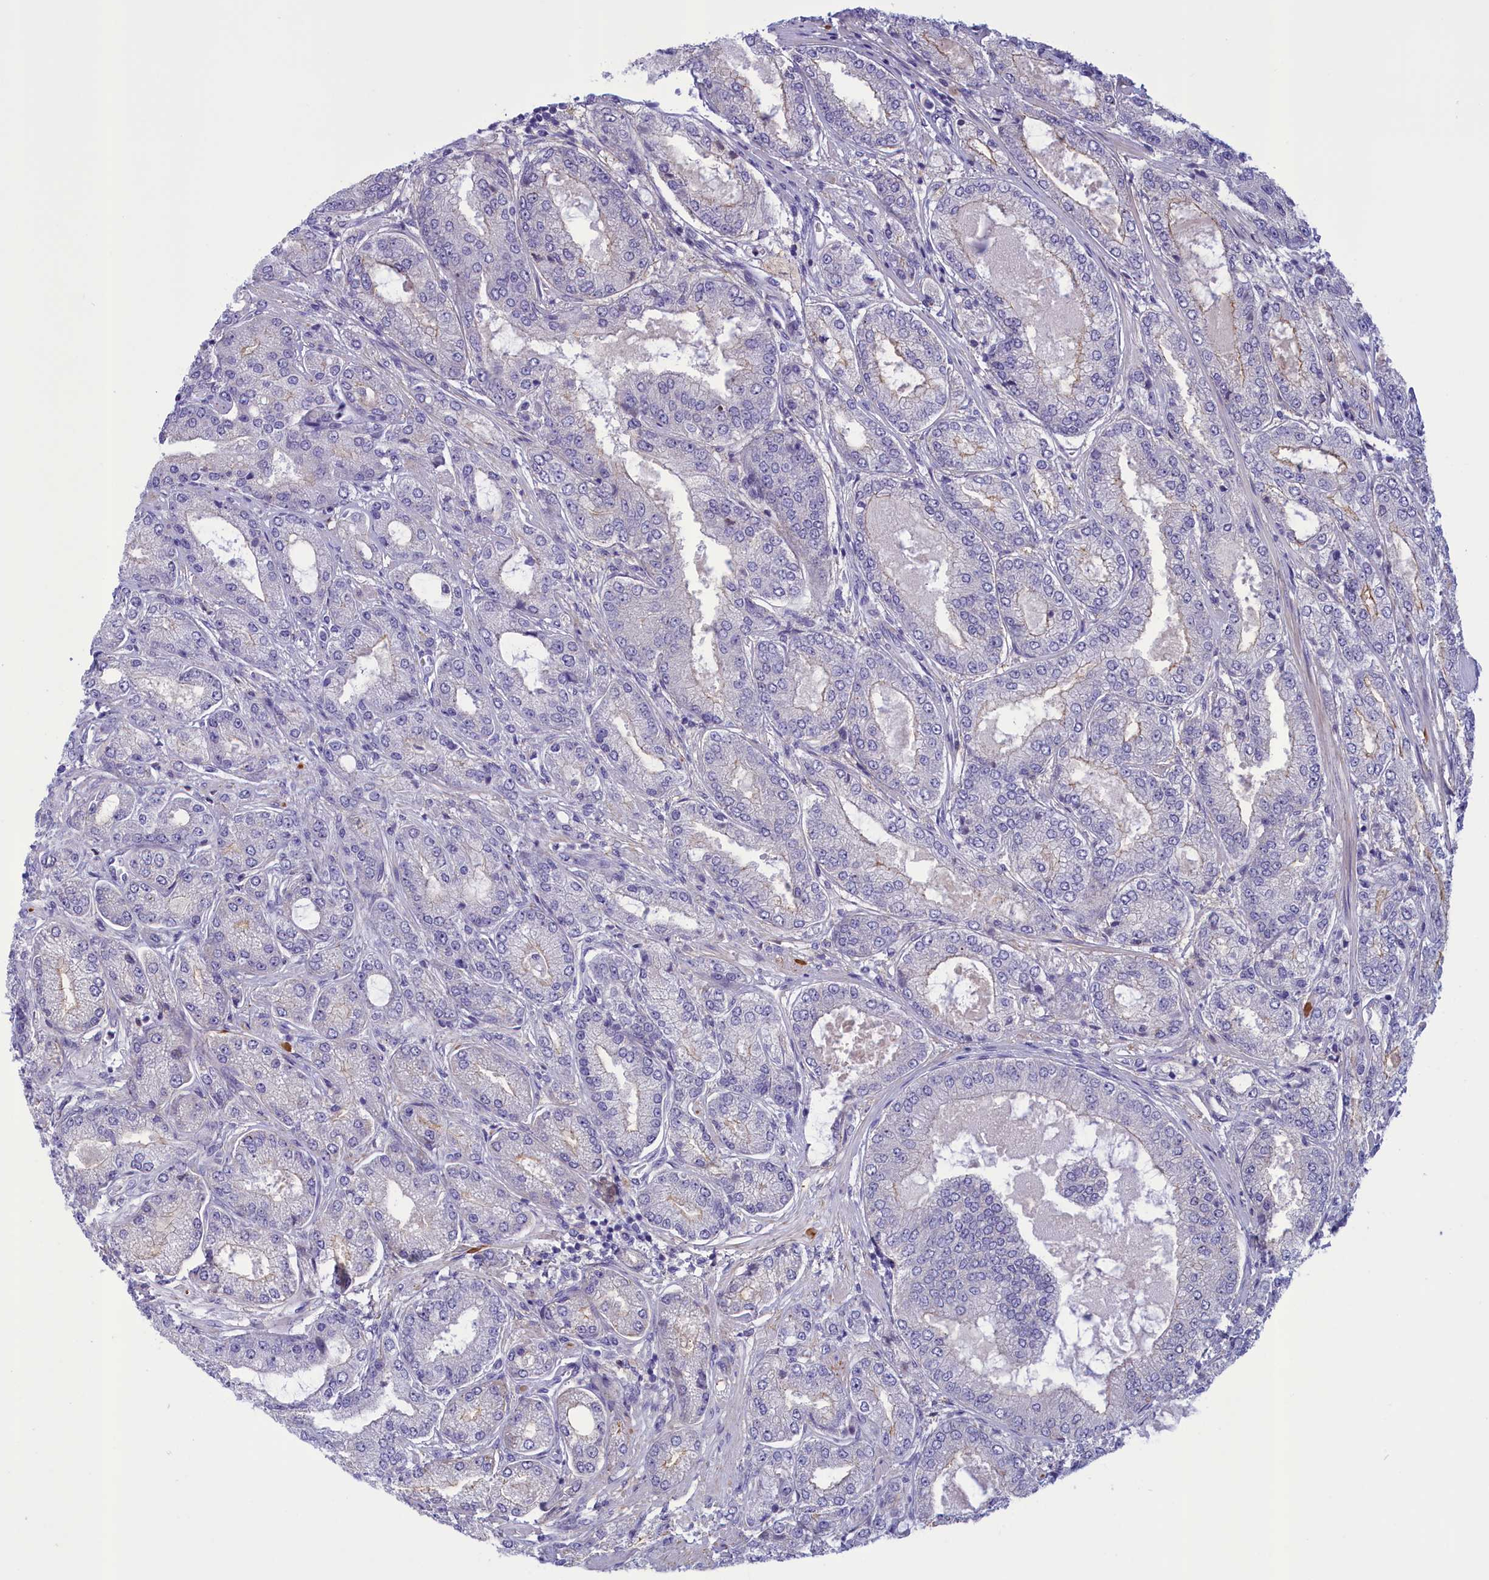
{"staining": {"intensity": "negative", "quantity": "none", "location": "none"}, "tissue": "prostate cancer", "cell_type": "Tumor cells", "image_type": "cancer", "snomed": [{"axis": "morphology", "description": "Adenocarcinoma, High grade"}, {"axis": "topography", "description": "Prostate"}], "caption": "Protein analysis of prostate high-grade adenocarcinoma demonstrates no significant staining in tumor cells.", "gene": "CORO2A", "patient": {"sex": "male", "age": 71}}